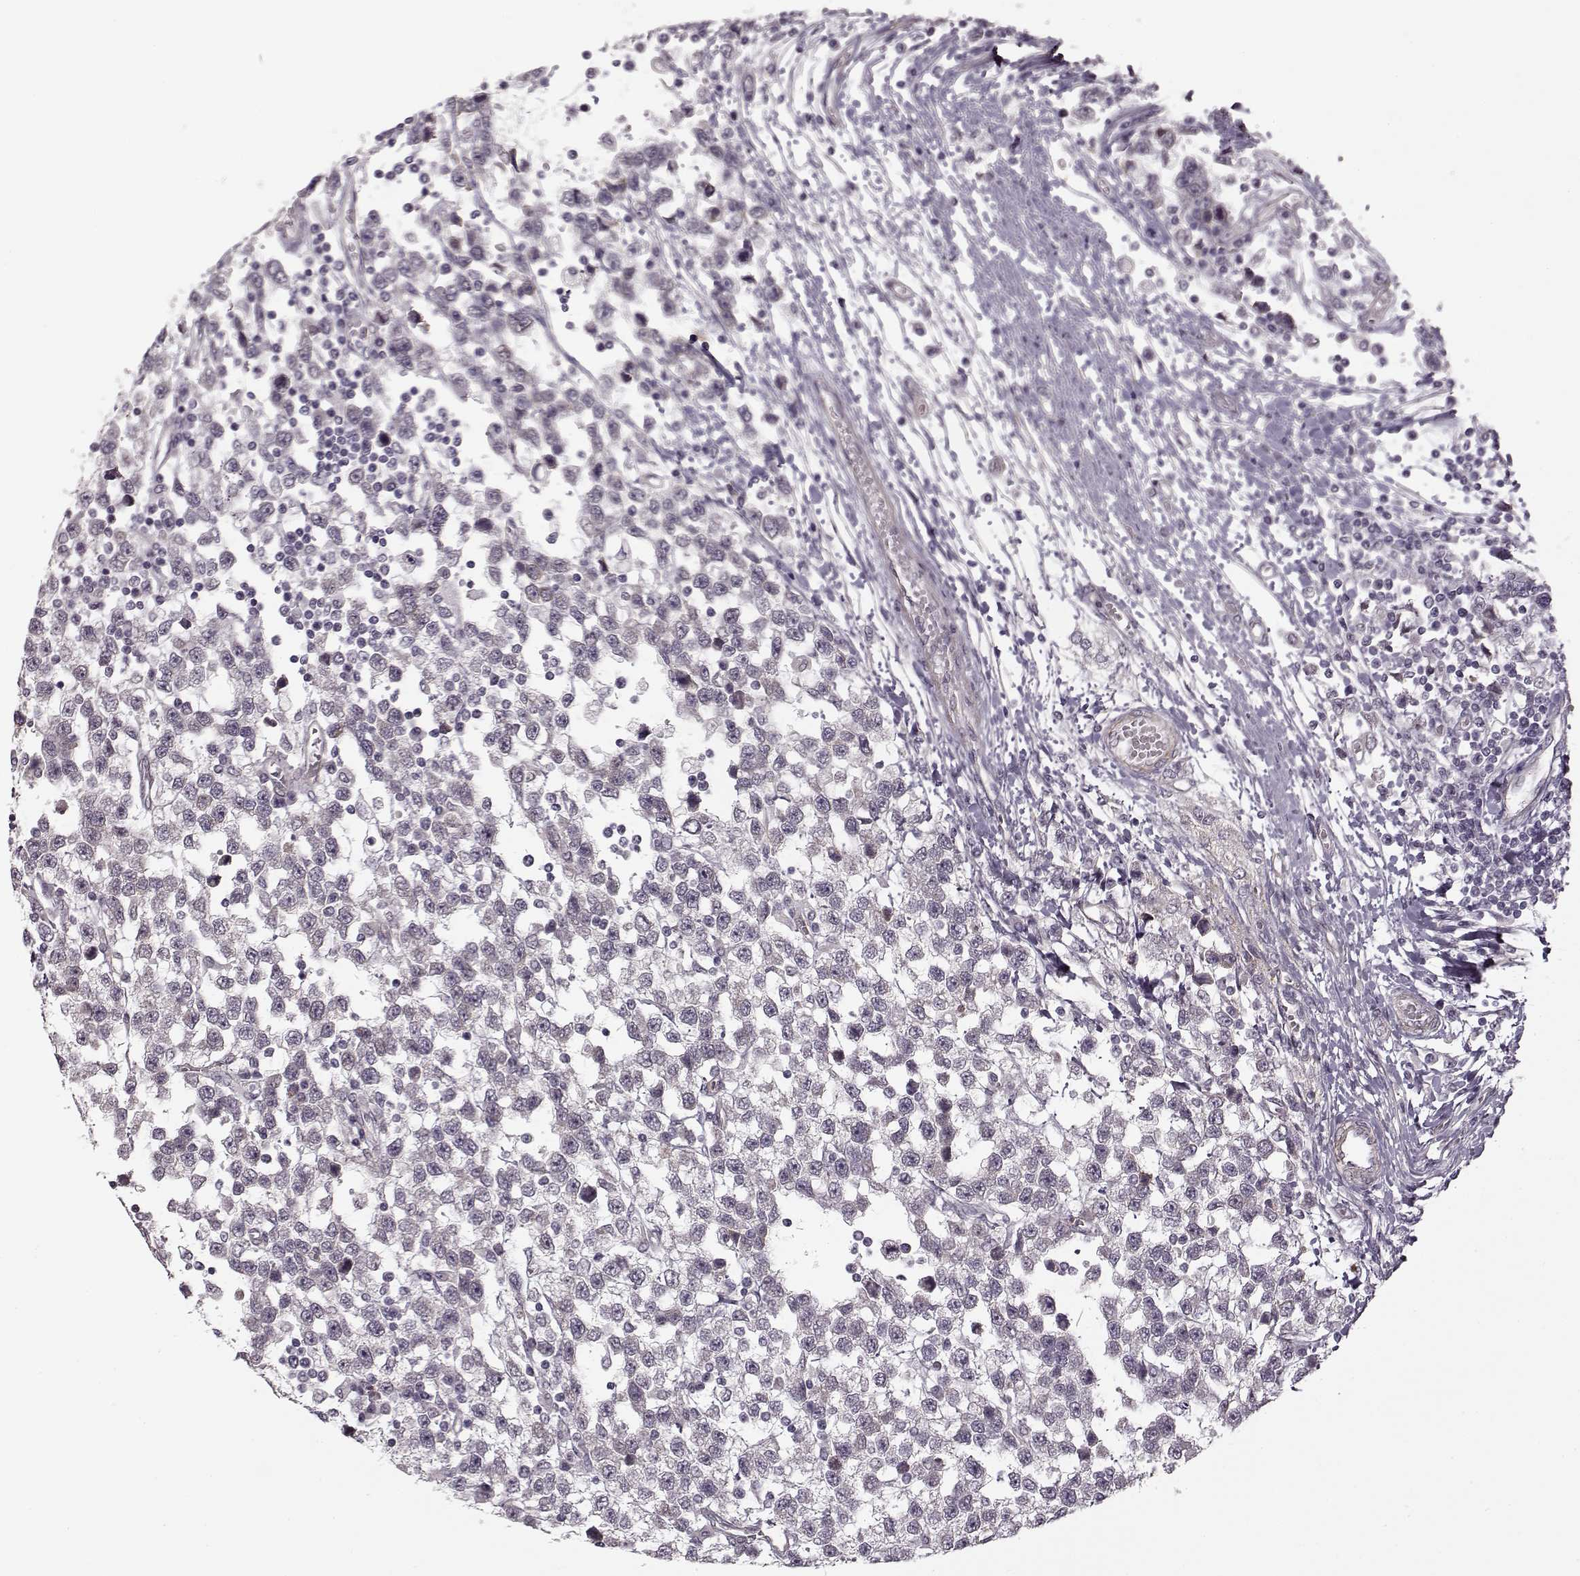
{"staining": {"intensity": "negative", "quantity": "none", "location": "none"}, "tissue": "testis cancer", "cell_type": "Tumor cells", "image_type": "cancer", "snomed": [{"axis": "morphology", "description": "Seminoma, NOS"}, {"axis": "topography", "description": "Testis"}], "caption": "IHC micrograph of neoplastic tissue: testis cancer (seminoma) stained with DAB displays no significant protein expression in tumor cells.", "gene": "LAMB2", "patient": {"sex": "male", "age": 34}}